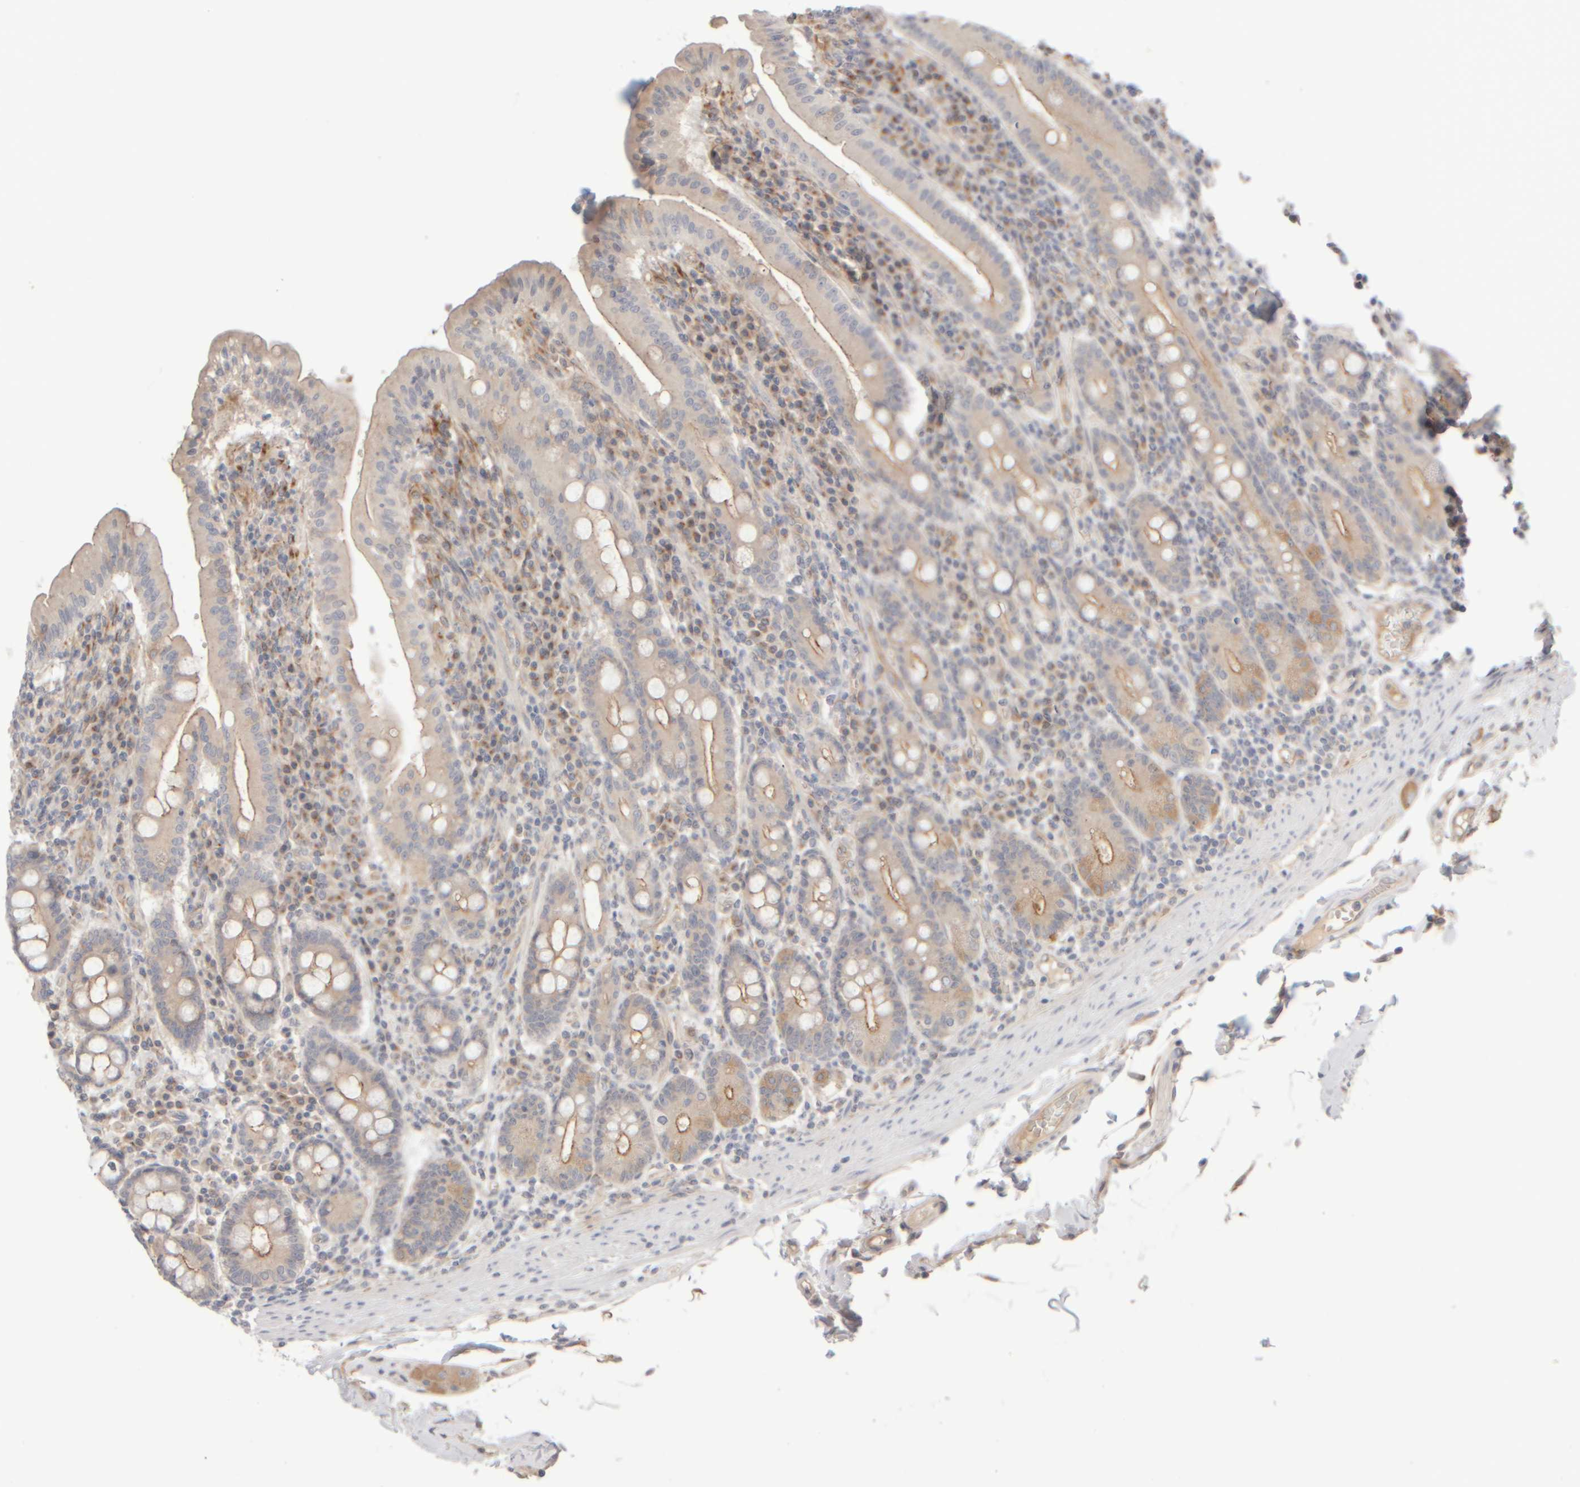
{"staining": {"intensity": "moderate", "quantity": "25%-75%", "location": "cytoplasmic/membranous"}, "tissue": "duodenum", "cell_type": "Glandular cells", "image_type": "normal", "snomed": [{"axis": "morphology", "description": "Normal tissue, NOS"}, {"axis": "morphology", "description": "Adenocarcinoma, NOS"}, {"axis": "topography", "description": "Pancreas"}, {"axis": "topography", "description": "Duodenum"}], "caption": "Protein expression analysis of unremarkable duodenum demonstrates moderate cytoplasmic/membranous expression in approximately 25%-75% of glandular cells.", "gene": "GOPC", "patient": {"sex": "male", "age": 50}}